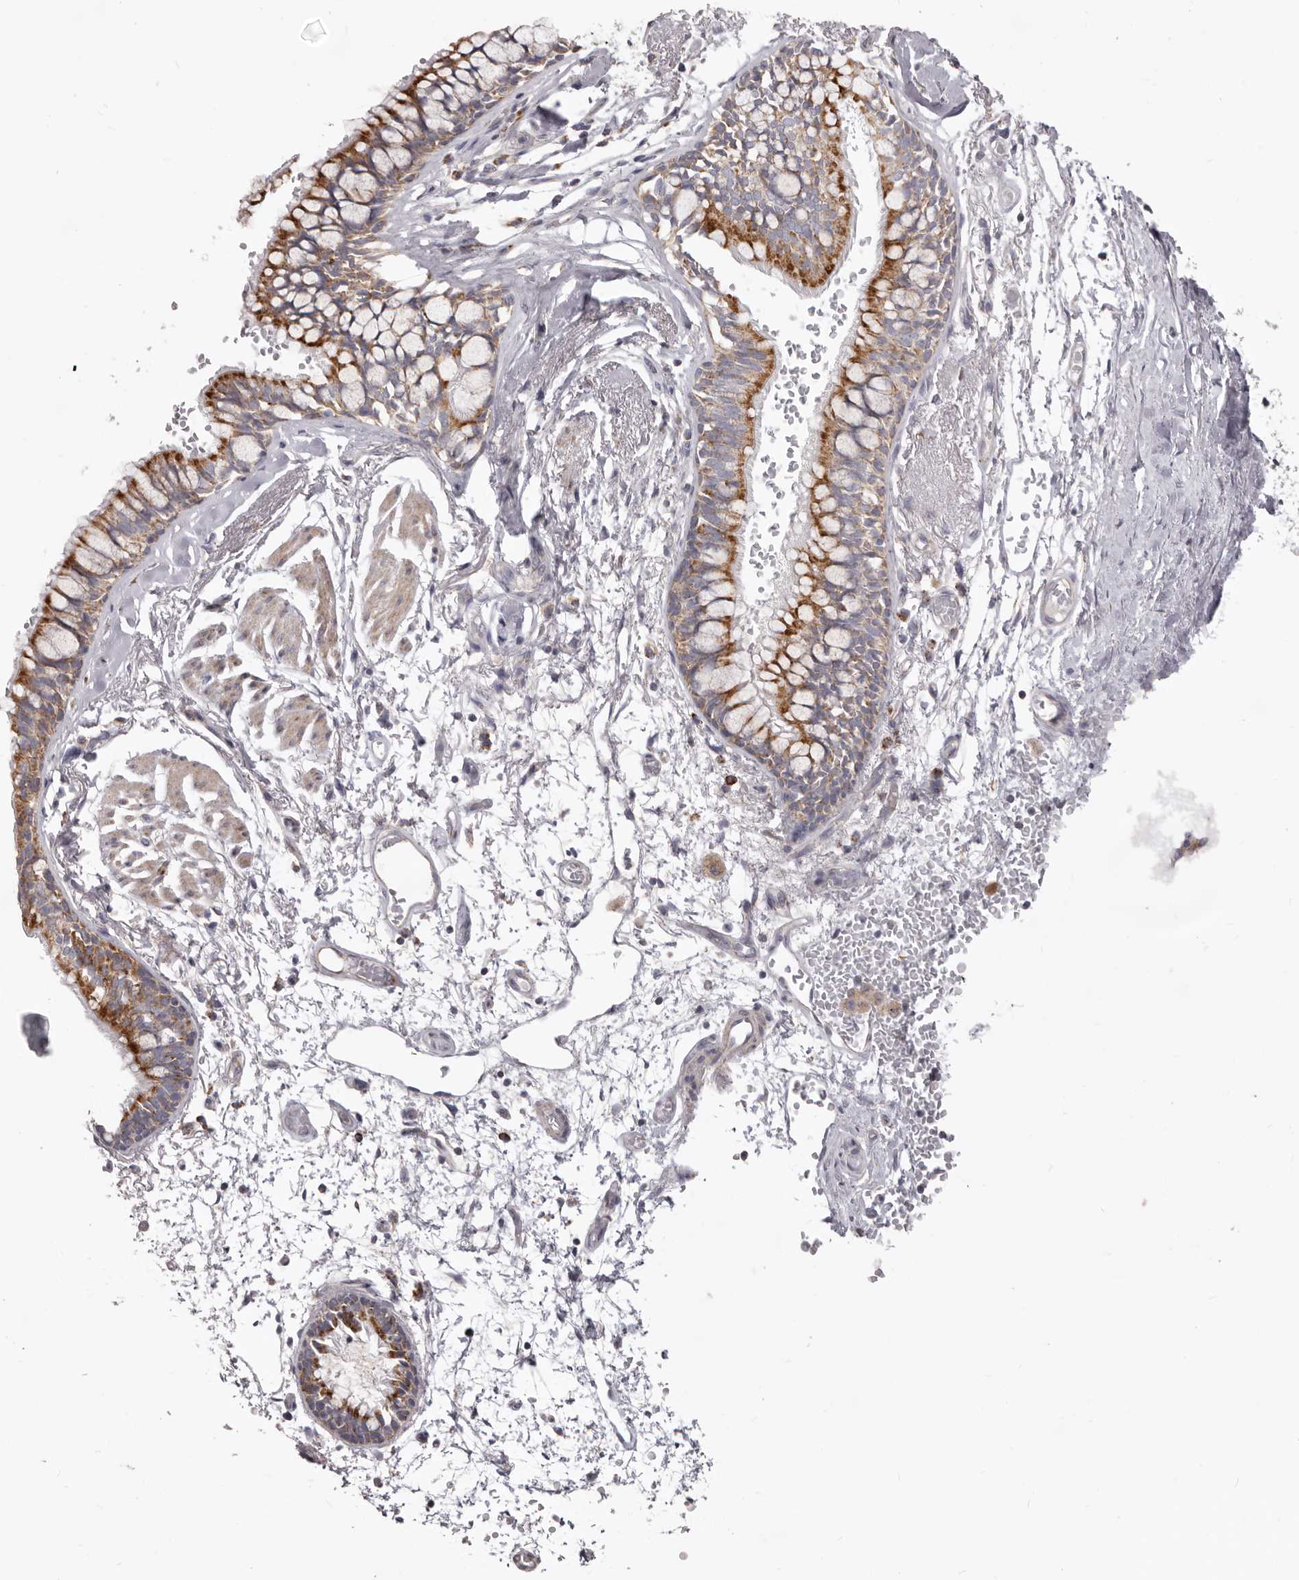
{"staining": {"intensity": "strong", "quantity": ">75%", "location": "cytoplasmic/membranous"}, "tissue": "bronchus", "cell_type": "Respiratory epithelial cells", "image_type": "normal", "snomed": [{"axis": "morphology", "description": "Normal tissue, NOS"}, {"axis": "topography", "description": "Cartilage tissue"}, {"axis": "topography", "description": "Bronchus"}], "caption": "Protein staining shows strong cytoplasmic/membranous staining in about >75% of respiratory epithelial cells in unremarkable bronchus.", "gene": "PRMT2", "patient": {"sex": "female", "age": 73}}